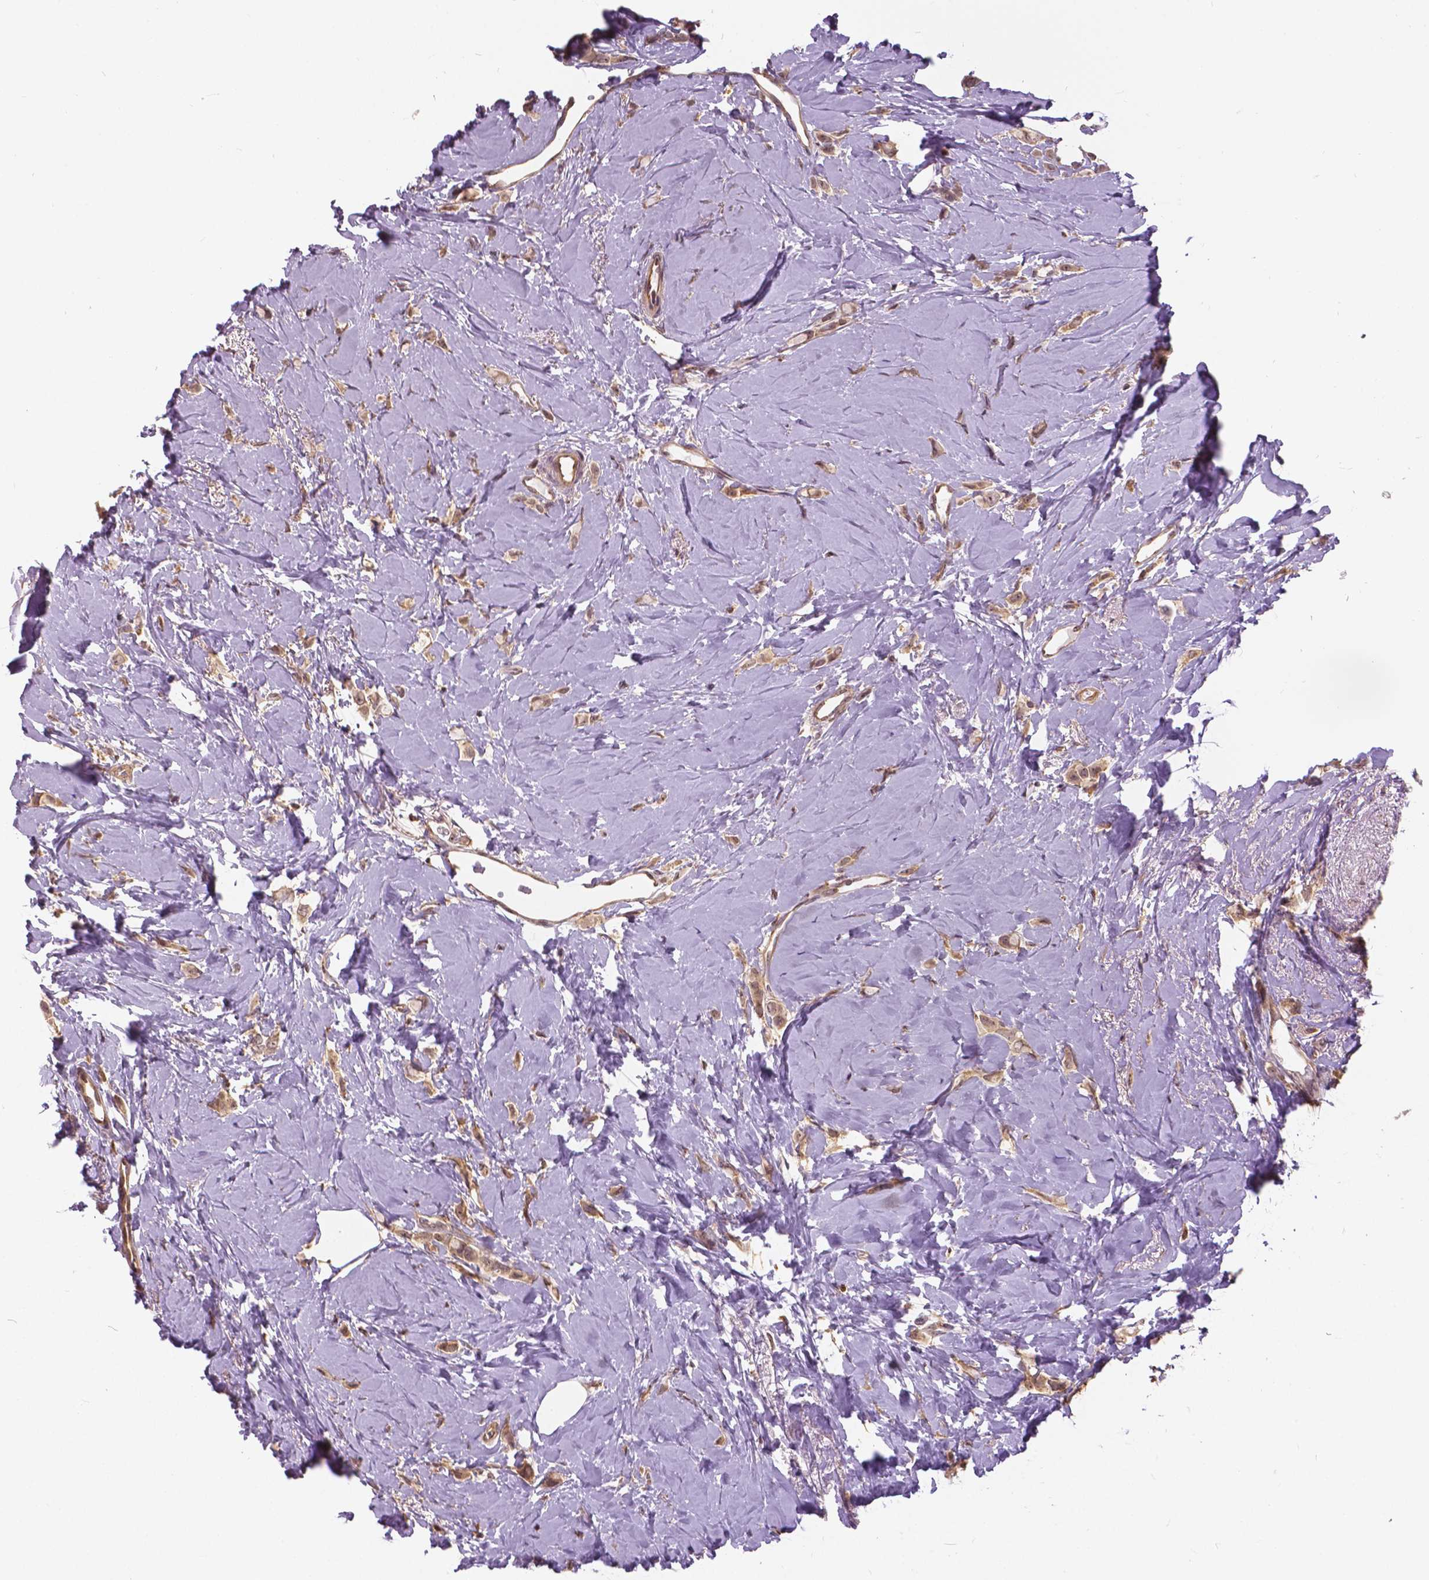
{"staining": {"intensity": "weak", "quantity": ">75%", "location": "cytoplasmic/membranous"}, "tissue": "breast cancer", "cell_type": "Tumor cells", "image_type": "cancer", "snomed": [{"axis": "morphology", "description": "Lobular carcinoma"}, {"axis": "topography", "description": "Breast"}], "caption": "High-magnification brightfield microscopy of breast cancer stained with DAB (3,3'-diaminobenzidine) (brown) and counterstained with hematoxylin (blue). tumor cells exhibit weak cytoplasmic/membranous positivity is seen in approximately>75% of cells.", "gene": "ANXA13", "patient": {"sex": "female", "age": 66}}